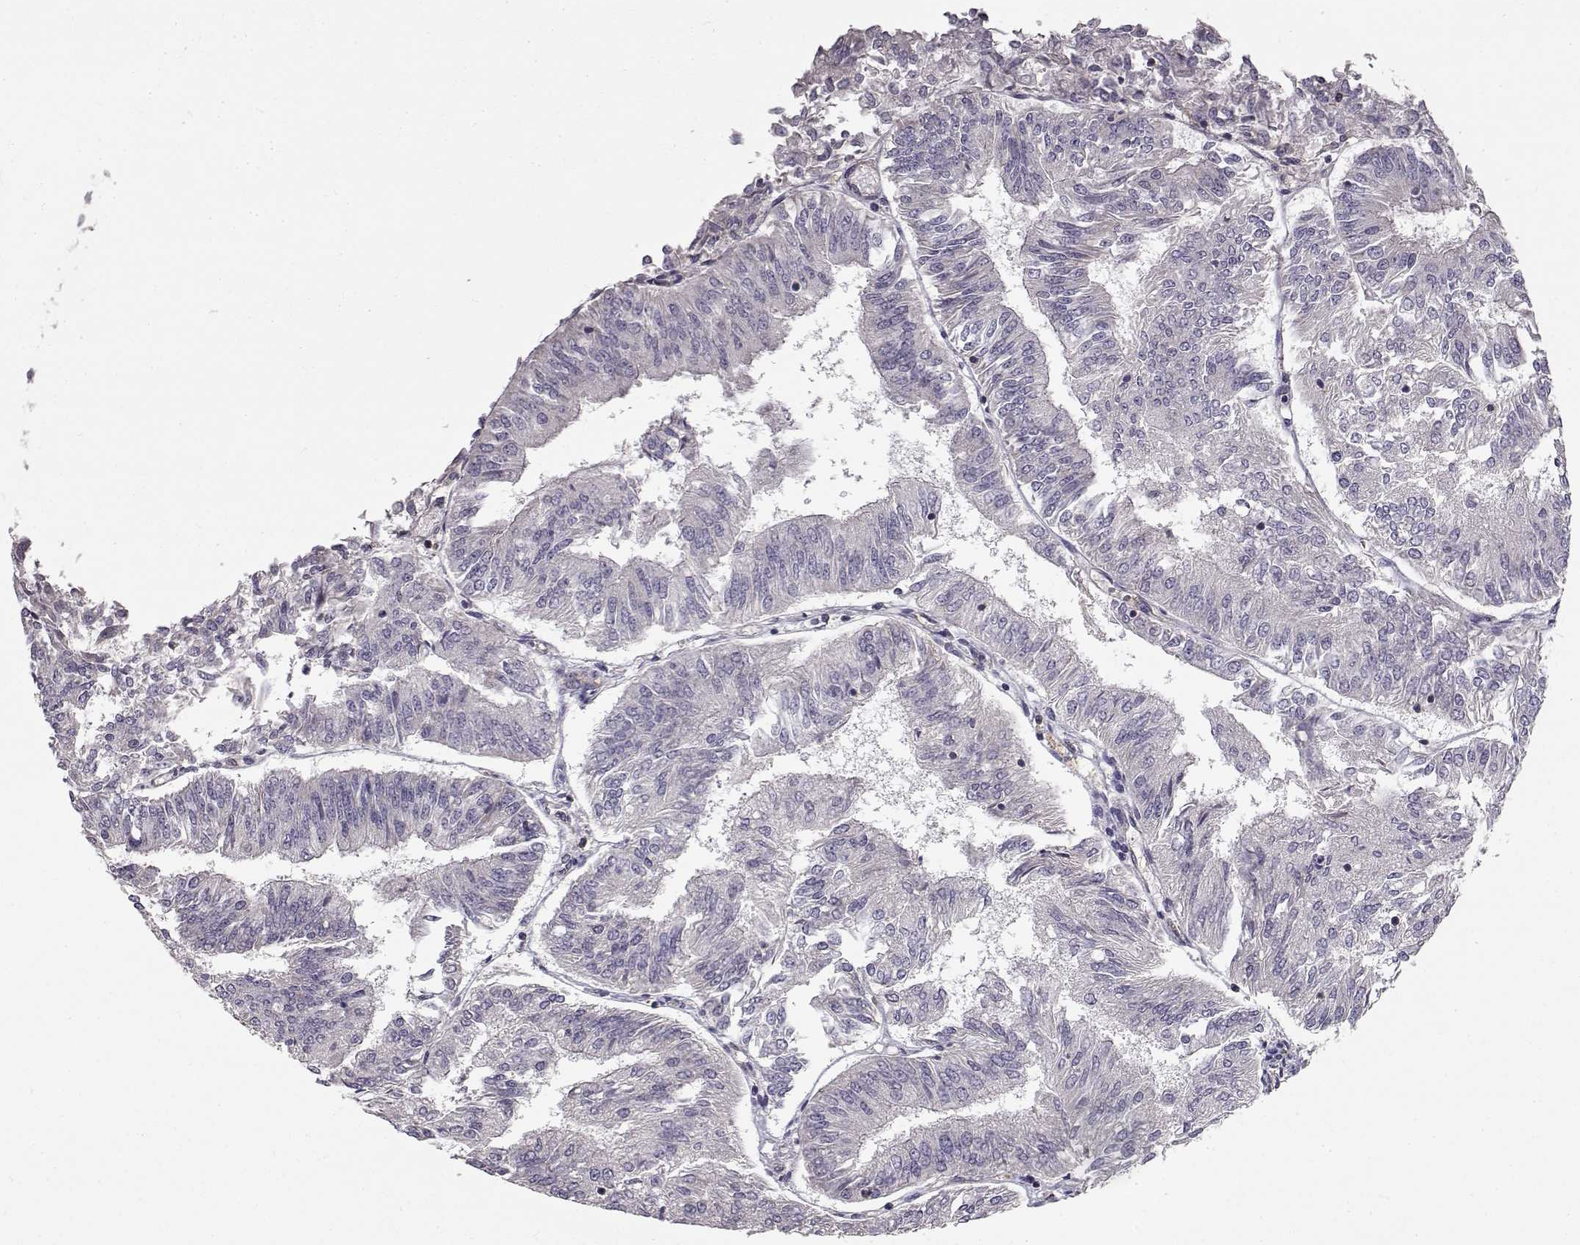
{"staining": {"intensity": "negative", "quantity": "none", "location": "none"}, "tissue": "endometrial cancer", "cell_type": "Tumor cells", "image_type": "cancer", "snomed": [{"axis": "morphology", "description": "Adenocarcinoma, NOS"}, {"axis": "topography", "description": "Endometrium"}], "caption": "Immunohistochemistry (IHC) histopathology image of neoplastic tissue: endometrial cancer stained with DAB exhibits no significant protein expression in tumor cells.", "gene": "ERBB3", "patient": {"sex": "female", "age": 58}}